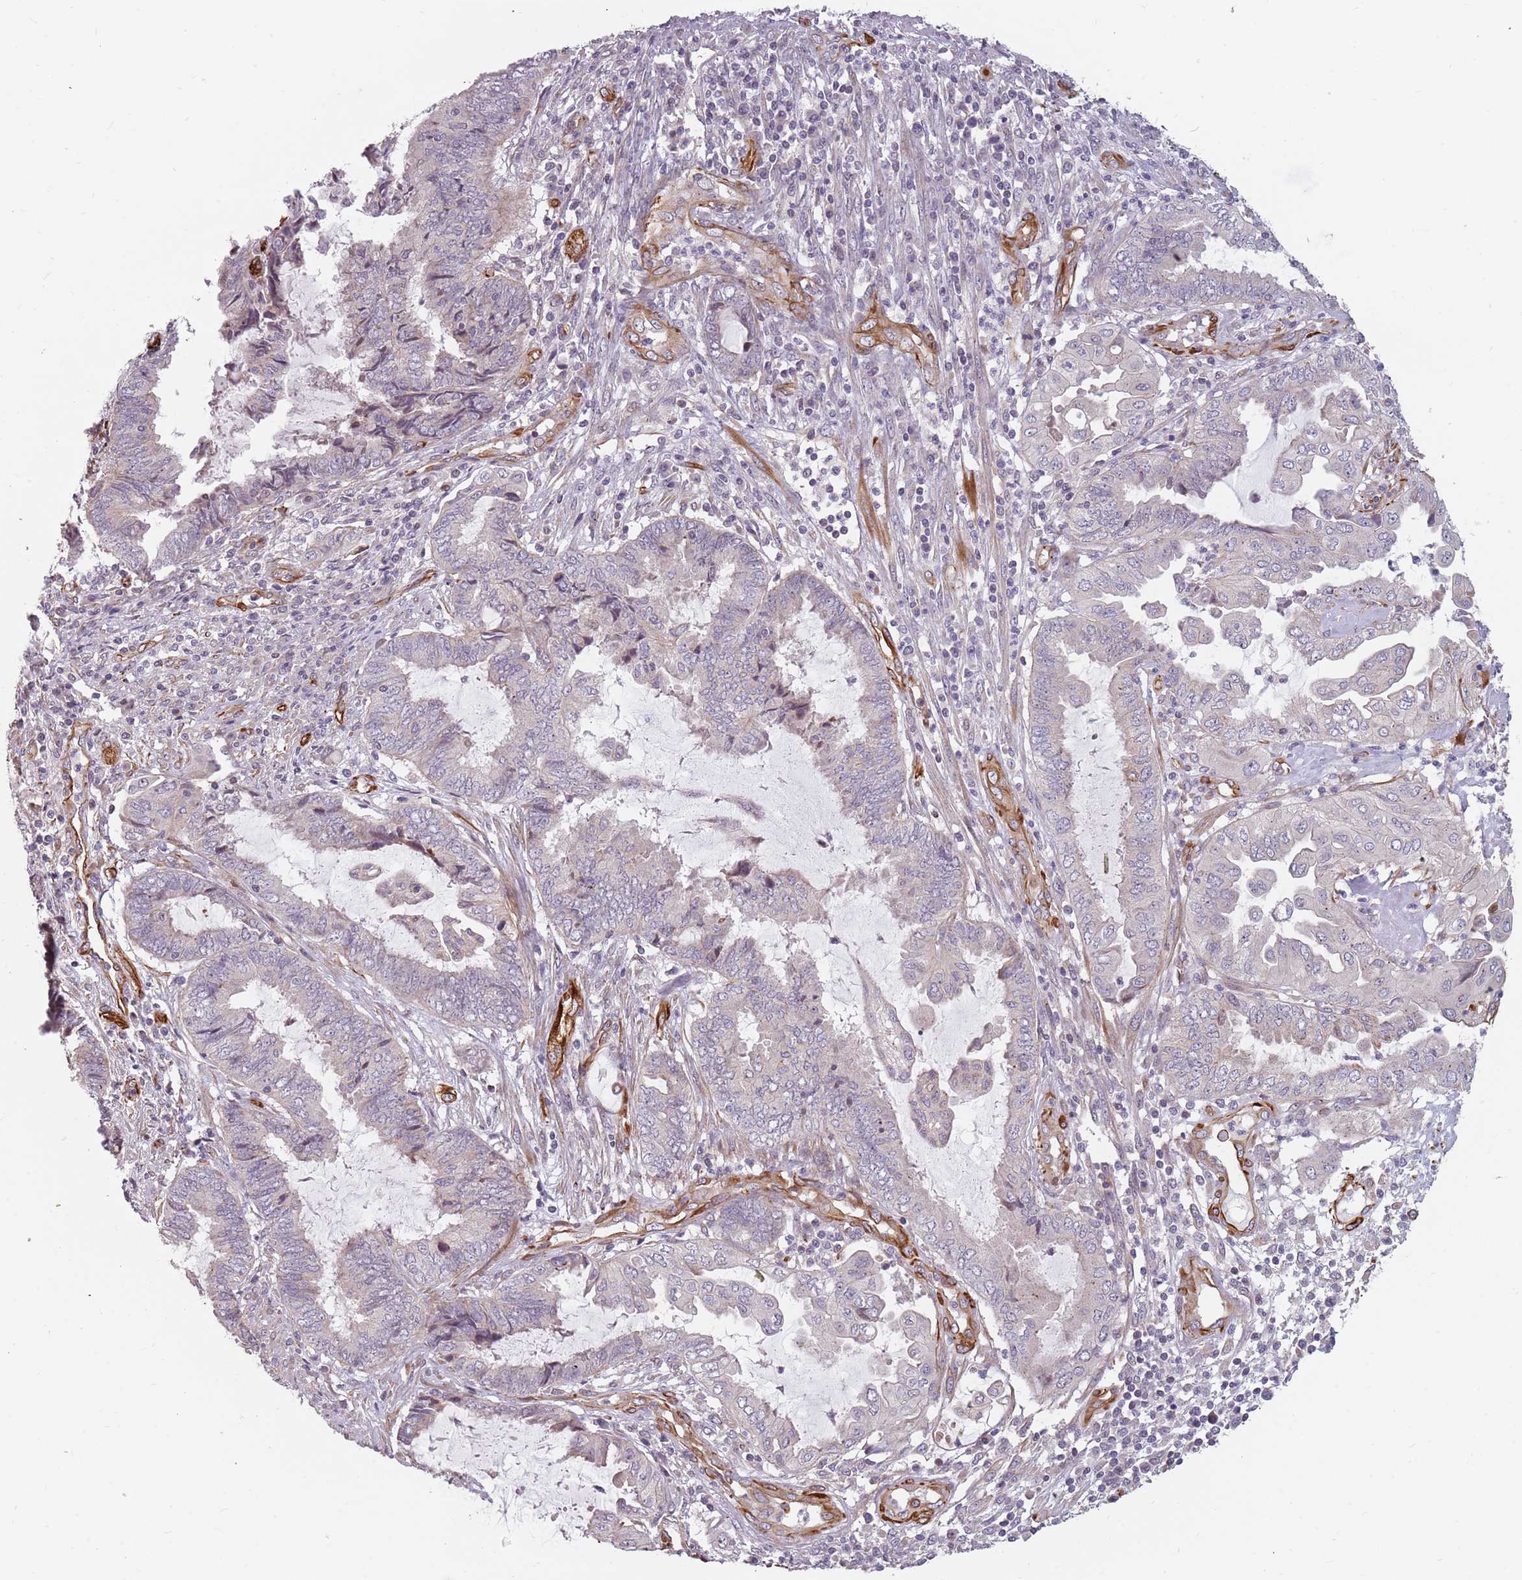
{"staining": {"intensity": "weak", "quantity": "<25%", "location": "cytoplasmic/membranous"}, "tissue": "endometrial cancer", "cell_type": "Tumor cells", "image_type": "cancer", "snomed": [{"axis": "morphology", "description": "Adenocarcinoma, NOS"}, {"axis": "topography", "description": "Uterus"}, {"axis": "topography", "description": "Endometrium"}], "caption": "DAB (3,3'-diaminobenzidine) immunohistochemical staining of human adenocarcinoma (endometrial) demonstrates no significant positivity in tumor cells.", "gene": "GAS2L3", "patient": {"sex": "female", "age": 70}}